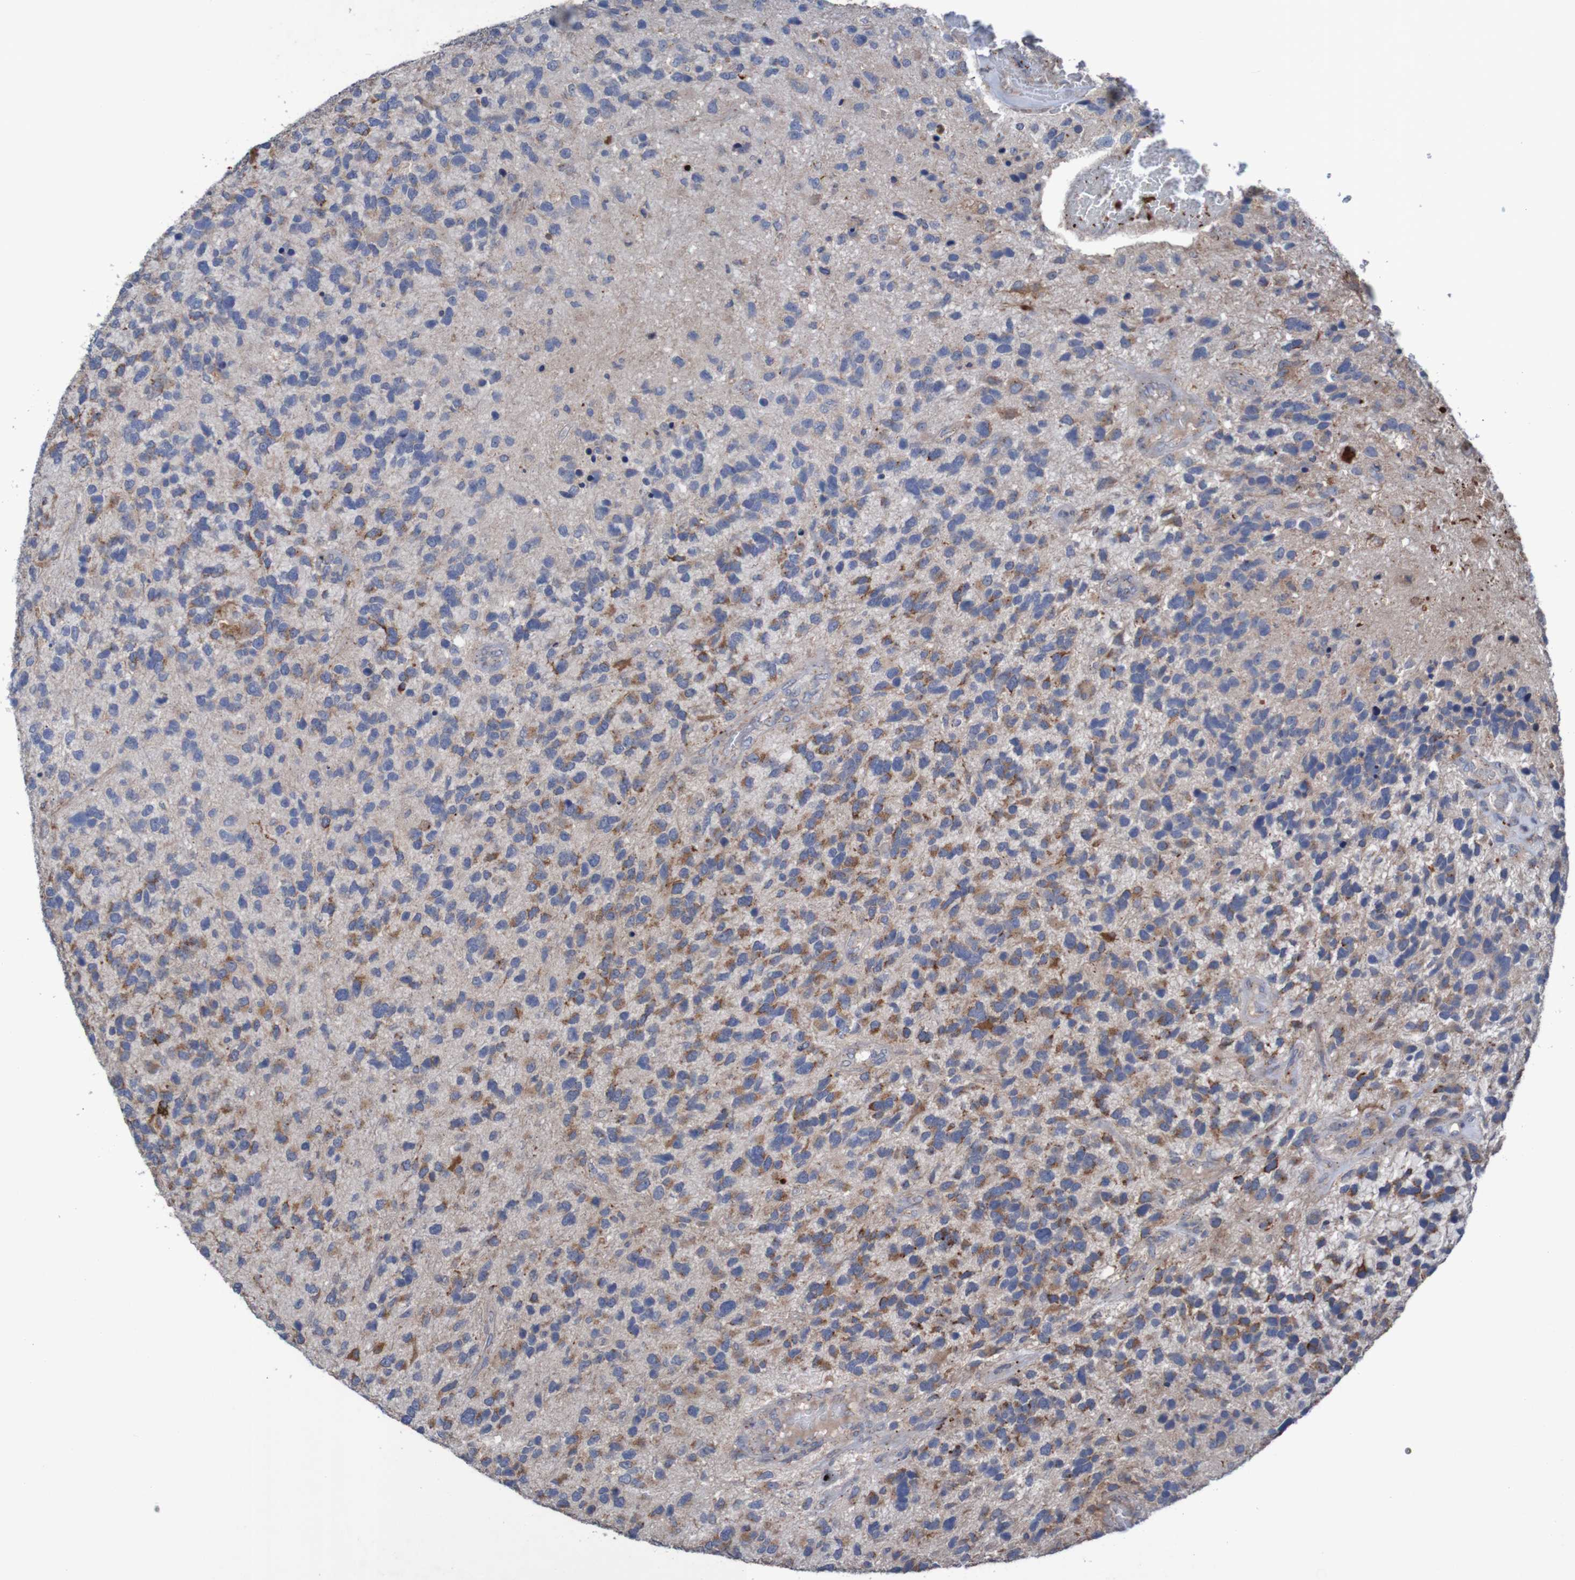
{"staining": {"intensity": "moderate", "quantity": "<25%", "location": "cytoplasmic/membranous"}, "tissue": "glioma", "cell_type": "Tumor cells", "image_type": "cancer", "snomed": [{"axis": "morphology", "description": "Glioma, malignant, High grade"}, {"axis": "topography", "description": "Brain"}], "caption": "Glioma tissue demonstrates moderate cytoplasmic/membranous positivity in approximately <25% of tumor cells, visualized by immunohistochemistry. (DAB (3,3'-diaminobenzidine) IHC, brown staining for protein, blue staining for nuclei).", "gene": "ANGPT4", "patient": {"sex": "female", "age": 58}}